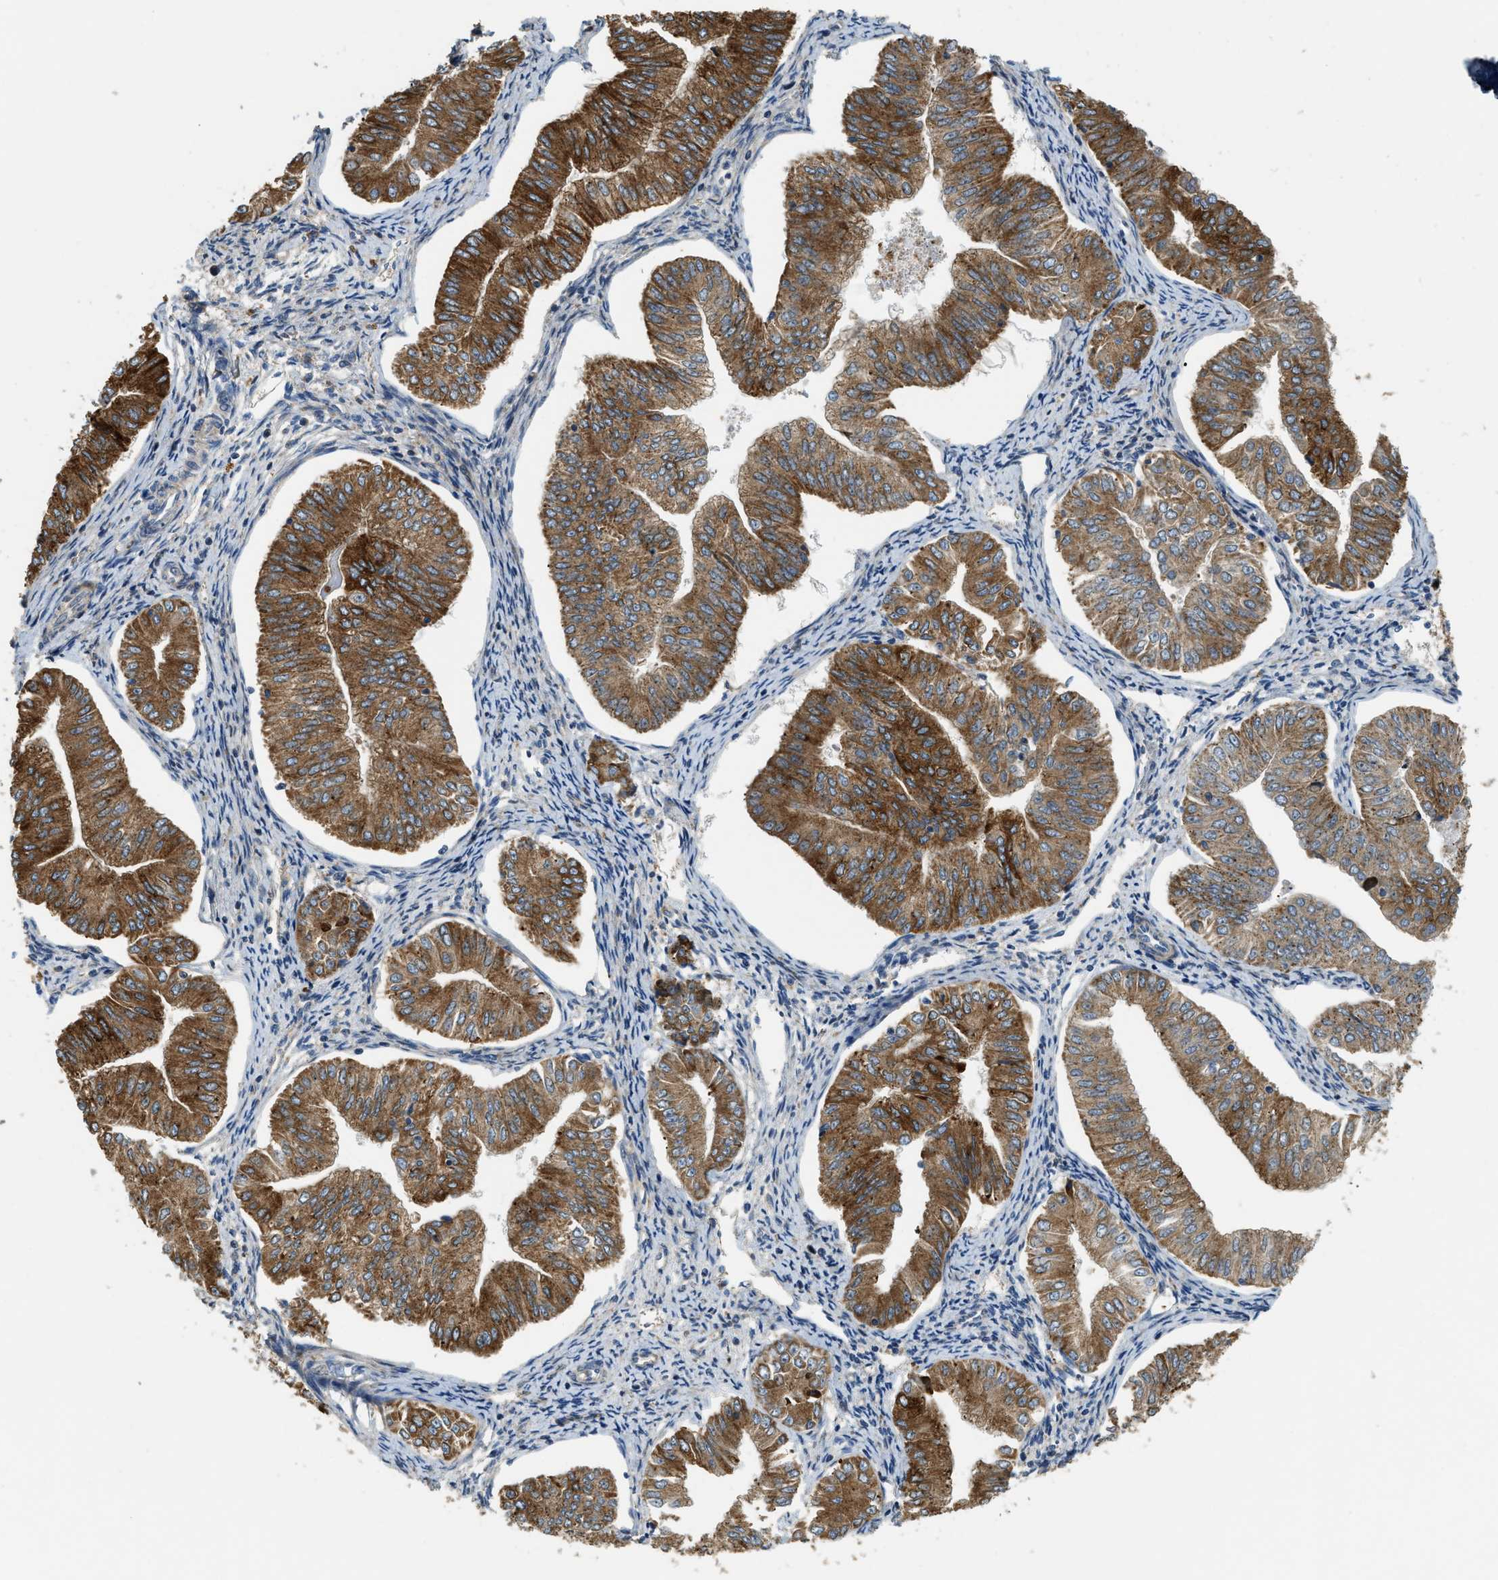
{"staining": {"intensity": "strong", "quantity": ">75%", "location": "cytoplasmic/membranous"}, "tissue": "endometrial cancer", "cell_type": "Tumor cells", "image_type": "cancer", "snomed": [{"axis": "morphology", "description": "Normal tissue, NOS"}, {"axis": "morphology", "description": "Adenocarcinoma, NOS"}, {"axis": "topography", "description": "Endometrium"}], "caption": "The photomicrograph exhibits staining of endometrial cancer (adenocarcinoma), revealing strong cytoplasmic/membranous protein expression (brown color) within tumor cells.", "gene": "TMEM68", "patient": {"sex": "female", "age": 53}}